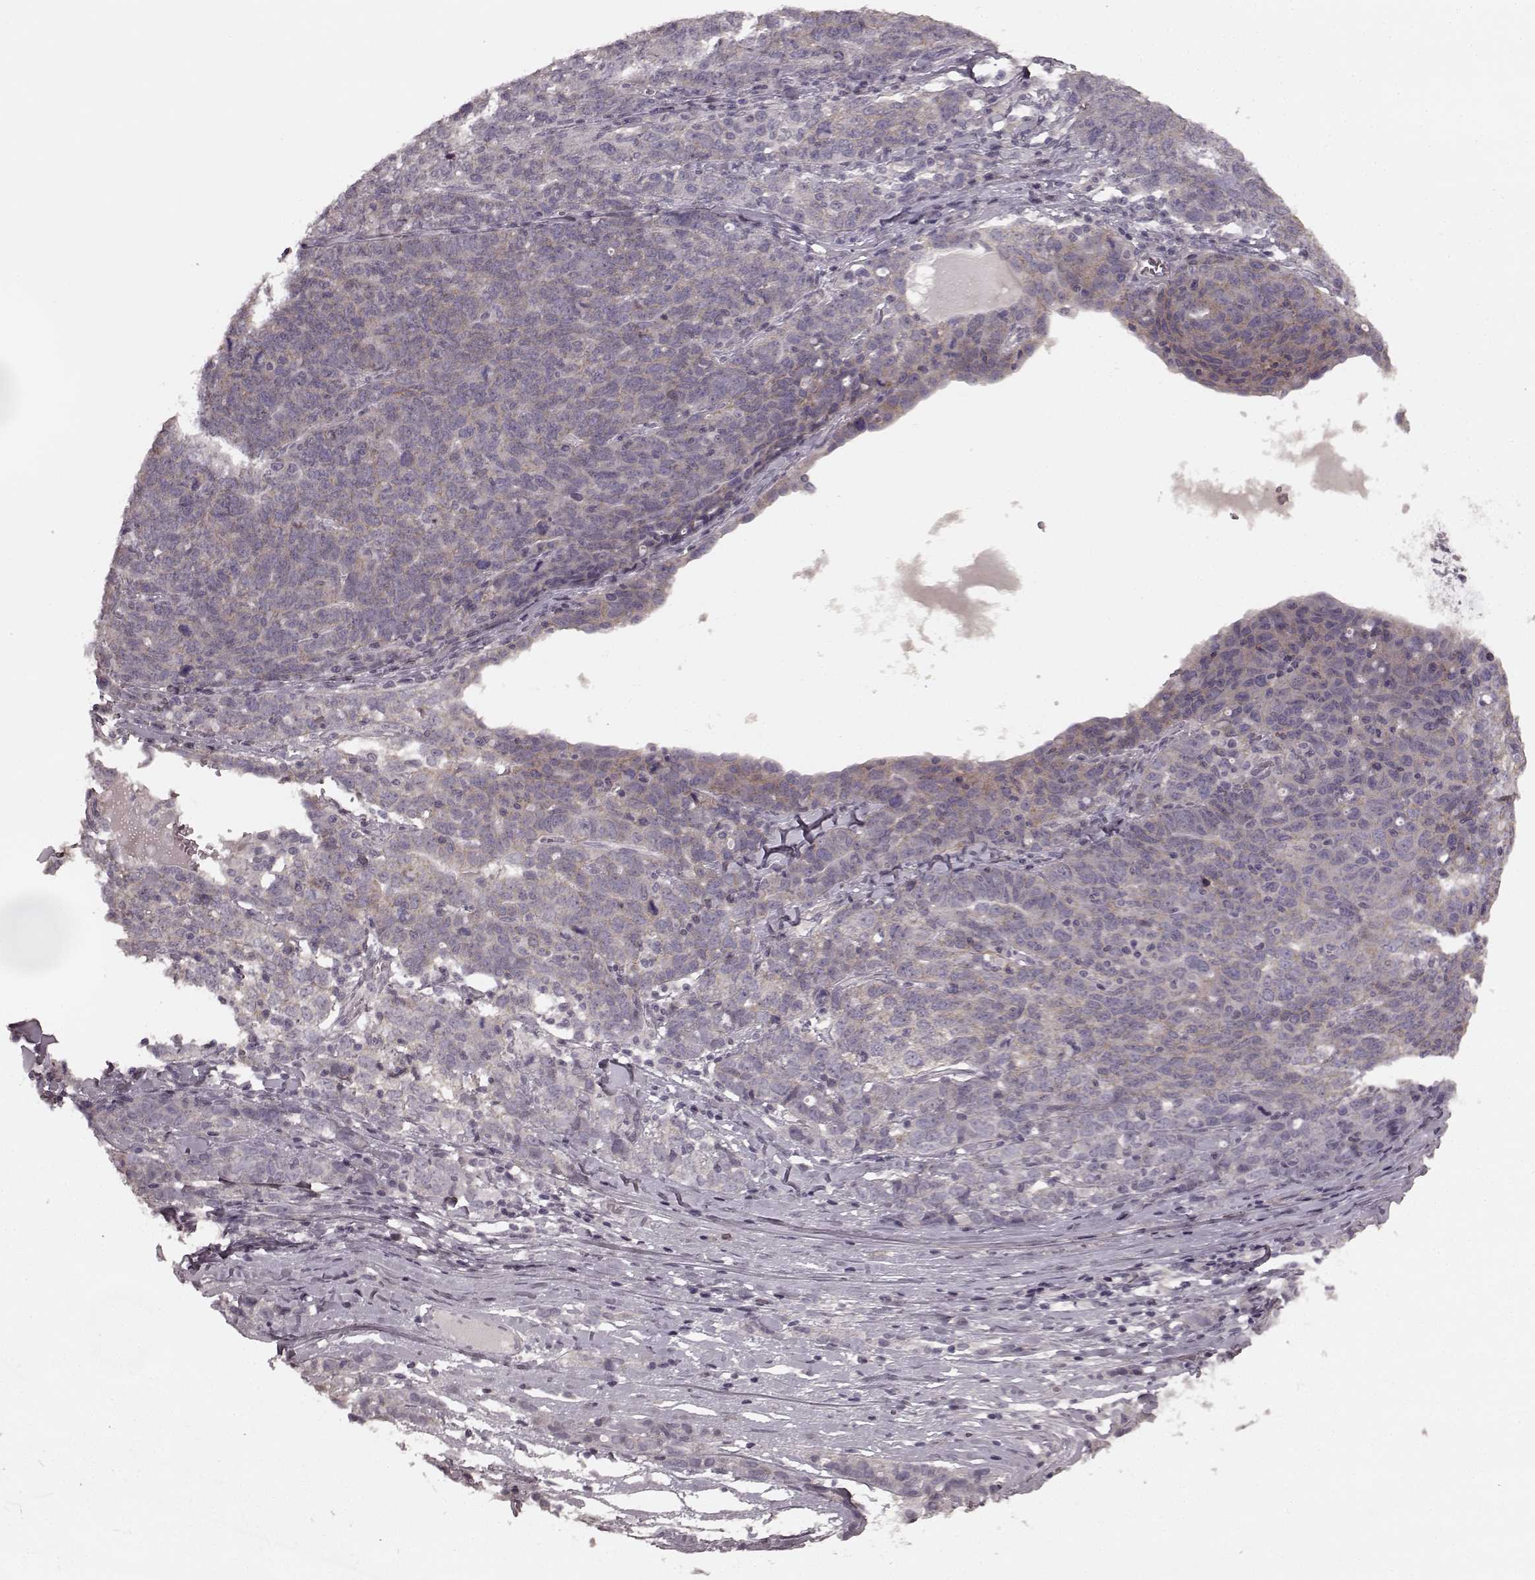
{"staining": {"intensity": "weak", "quantity": ">75%", "location": "cytoplasmic/membranous"}, "tissue": "ovarian cancer", "cell_type": "Tumor cells", "image_type": "cancer", "snomed": [{"axis": "morphology", "description": "Cystadenocarcinoma, serous, NOS"}, {"axis": "topography", "description": "Ovary"}], "caption": "Immunohistochemical staining of serous cystadenocarcinoma (ovarian) displays low levels of weak cytoplasmic/membranous expression in approximately >75% of tumor cells. Using DAB (3,3'-diaminobenzidine) (brown) and hematoxylin (blue) stains, captured at high magnification using brightfield microscopy.", "gene": "PRKCE", "patient": {"sex": "female", "age": 71}}